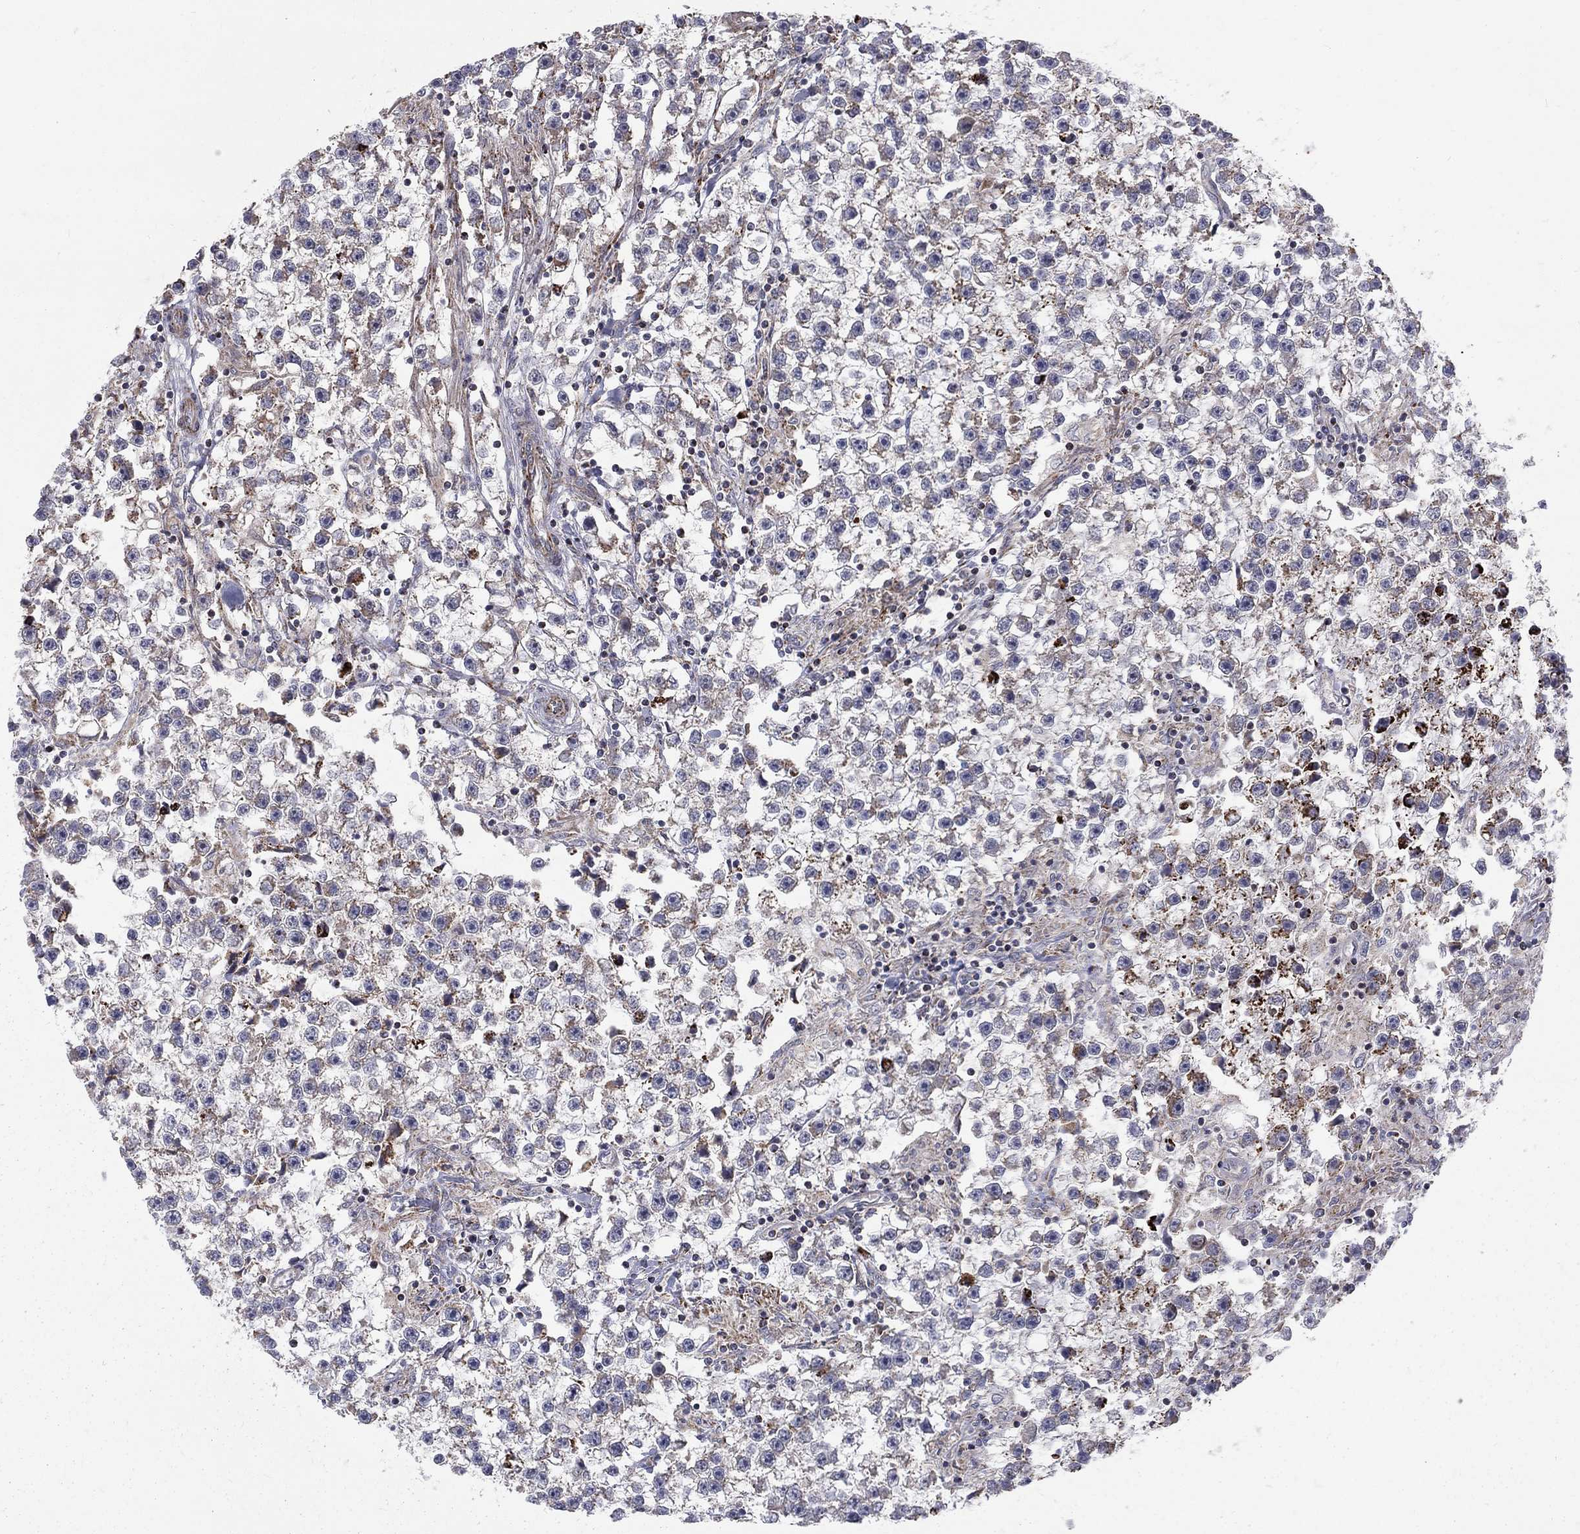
{"staining": {"intensity": "moderate", "quantity": "25%-75%", "location": "cytoplasmic/membranous"}, "tissue": "testis cancer", "cell_type": "Tumor cells", "image_type": "cancer", "snomed": [{"axis": "morphology", "description": "Seminoma, NOS"}, {"axis": "topography", "description": "Testis"}], "caption": "Seminoma (testis) stained with DAB (3,3'-diaminobenzidine) IHC exhibits medium levels of moderate cytoplasmic/membranous positivity in approximately 25%-75% of tumor cells.", "gene": "ALDH1B1", "patient": {"sex": "male", "age": 59}}